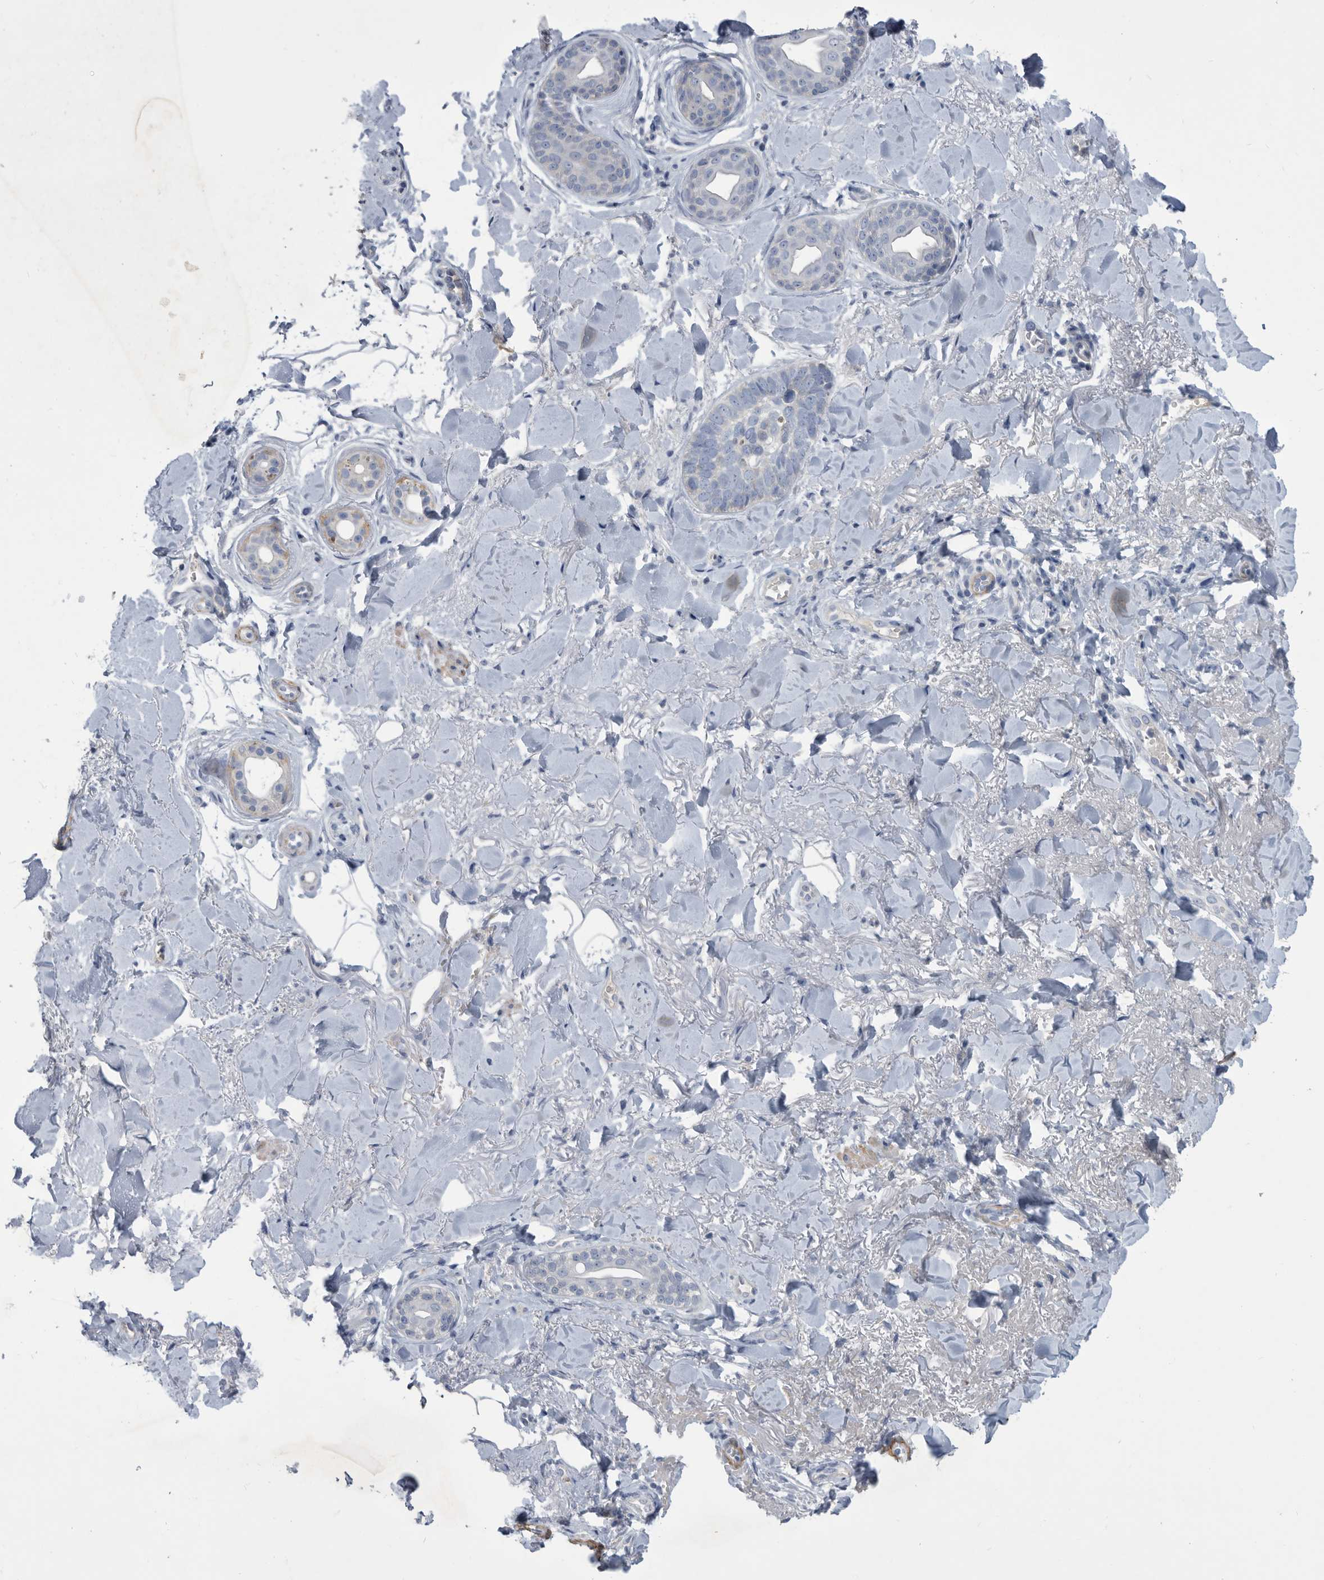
{"staining": {"intensity": "negative", "quantity": "none", "location": "none"}, "tissue": "skin cancer", "cell_type": "Tumor cells", "image_type": "cancer", "snomed": [{"axis": "morphology", "description": "Basal cell carcinoma"}, {"axis": "topography", "description": "Skin"}], "caption": "Immunohistochemical staining of skin cancer reveals no significant positivity in tumor cells.", "gene": "BTBD6", "patient": {"sex": "female", "age": 82}}